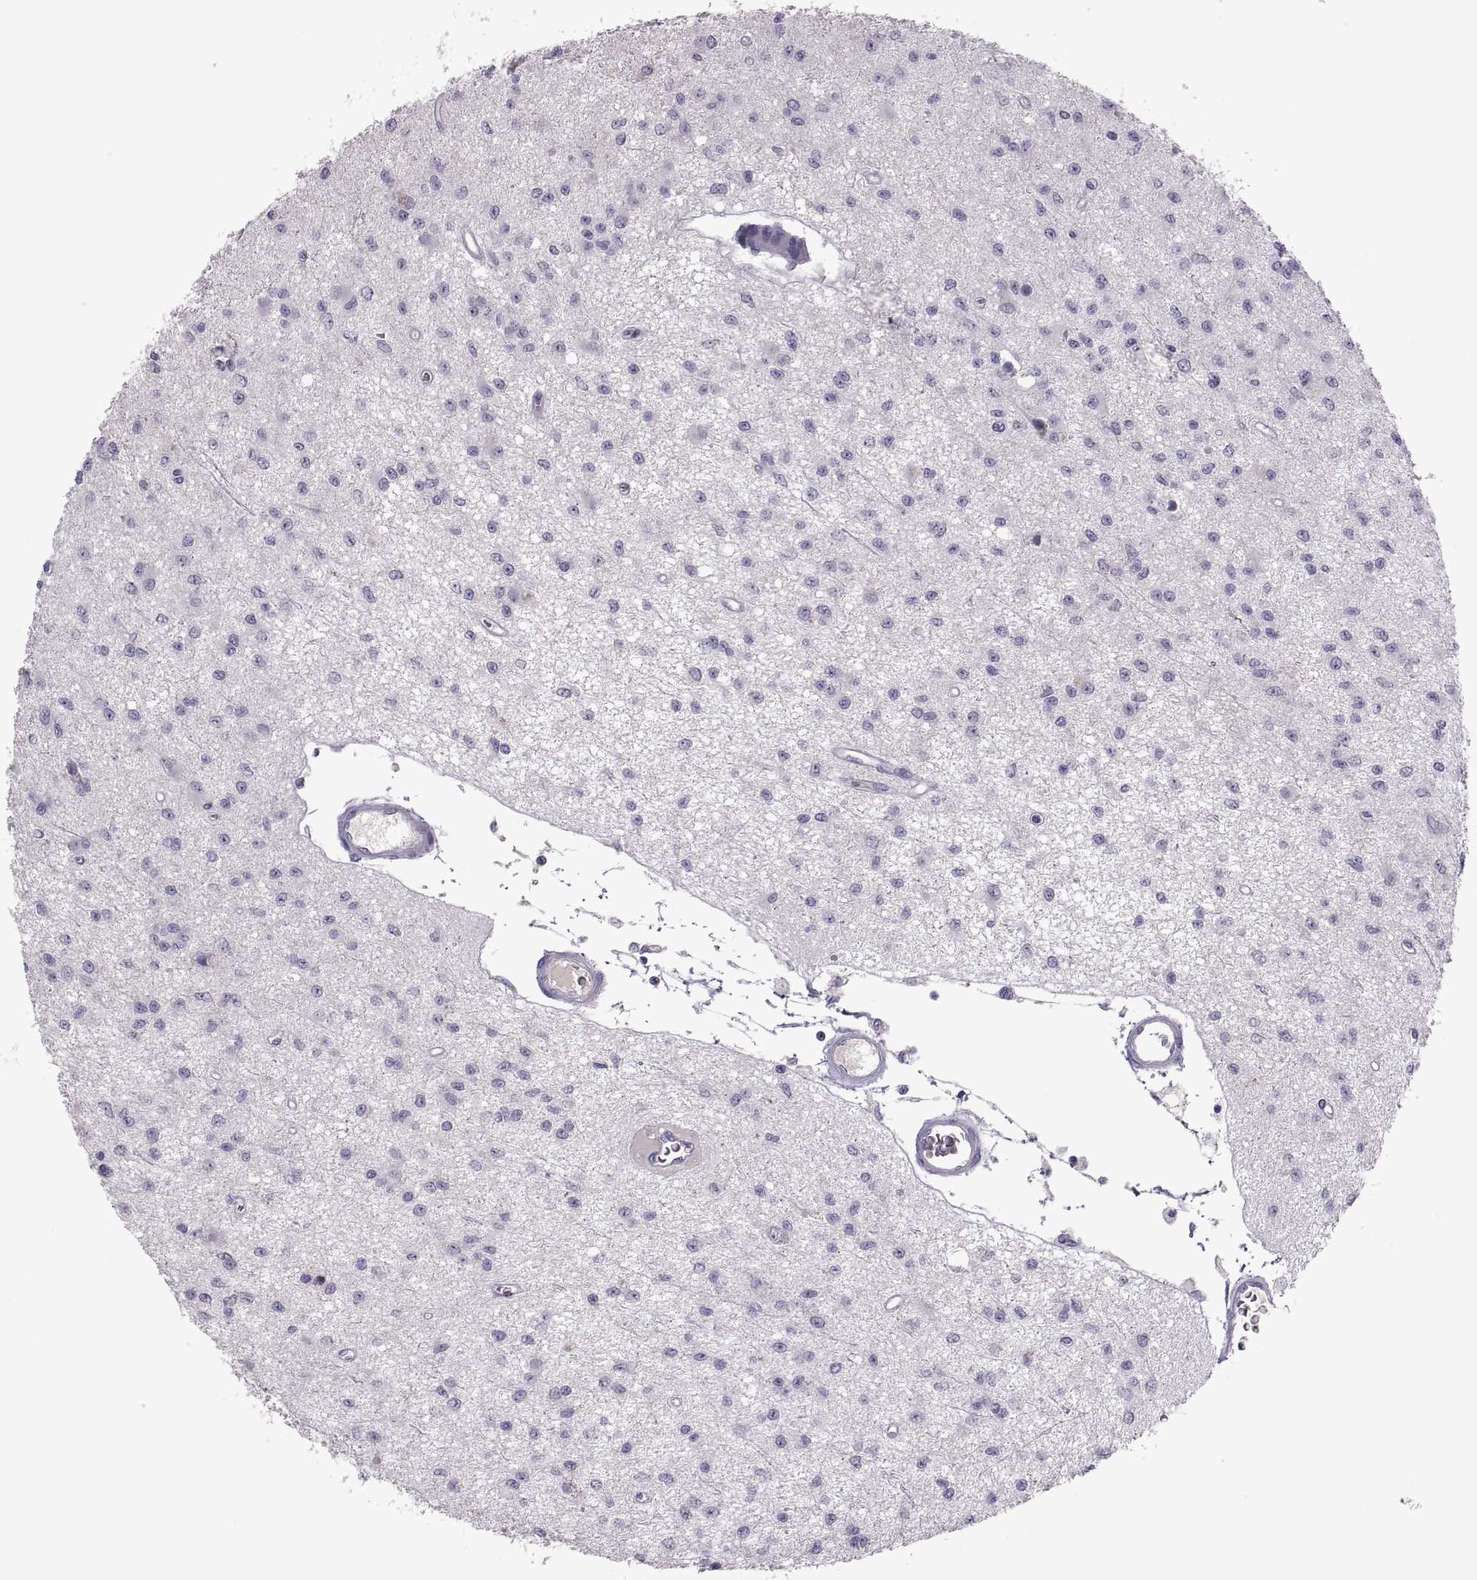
{"staining": {"intensity": "negative", "quantity": "none", "location": "none"}, "tissue": "glioma", "cell_type": "Tumor cells", "image_type": "cancer", "snomed": [{"axis": "morphology", "description": "Glioma, malignant, Low grade"}, {"axis": "topography", "description": "Brain"}], "caption": "This photomicrograph is of malignant glioma (low-grade) stained with IHC to label a protein in brown with the nuclei are counter-stained blue. There is no staining in tumor cells.", "gene": "TBX19", "patient": {"sex": "female", "age": 45}}